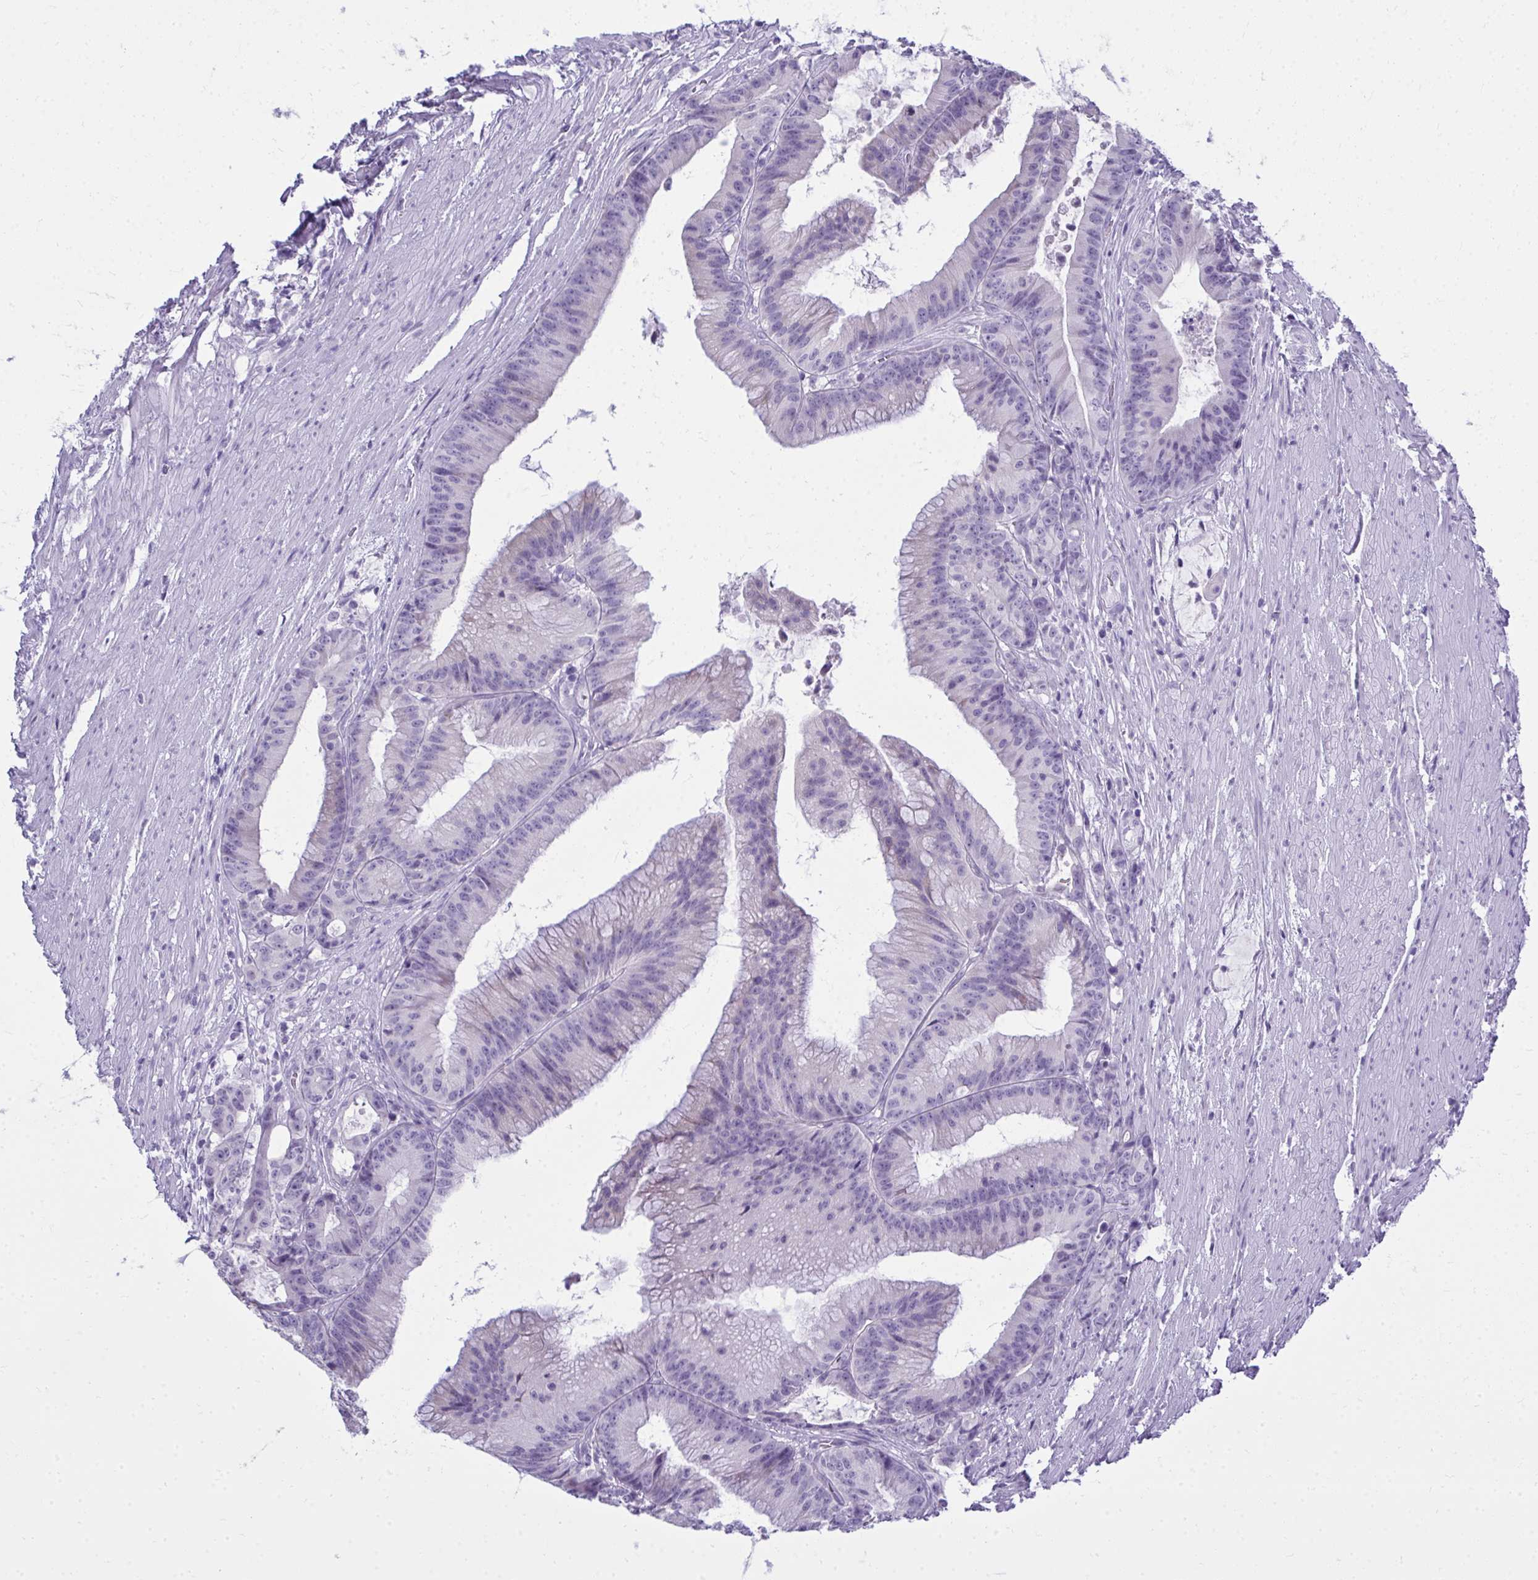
{"staining": {"intensity": "negative", "quantity": "none", "location": "none"}, "tissue": "colorectal cancer", "cell_type": "Tumor cells", "image_type": "cancer", "snomed": [{"axis": "morphology", "description": "Adenocarcinoma, NOS"}, {"axis": "topography", "description": "Colon"}], "caption": "Tumor cells are negative for brown protein staining in adenocarcinoma (colorectal). The staining is performed using DAB (3,3'-diaminobenzidine) brown chromogen with nuclei counter-stained in using hematoxylin.", "gene": "QDPR", "patient": {"sex": "female", "age": 78}}